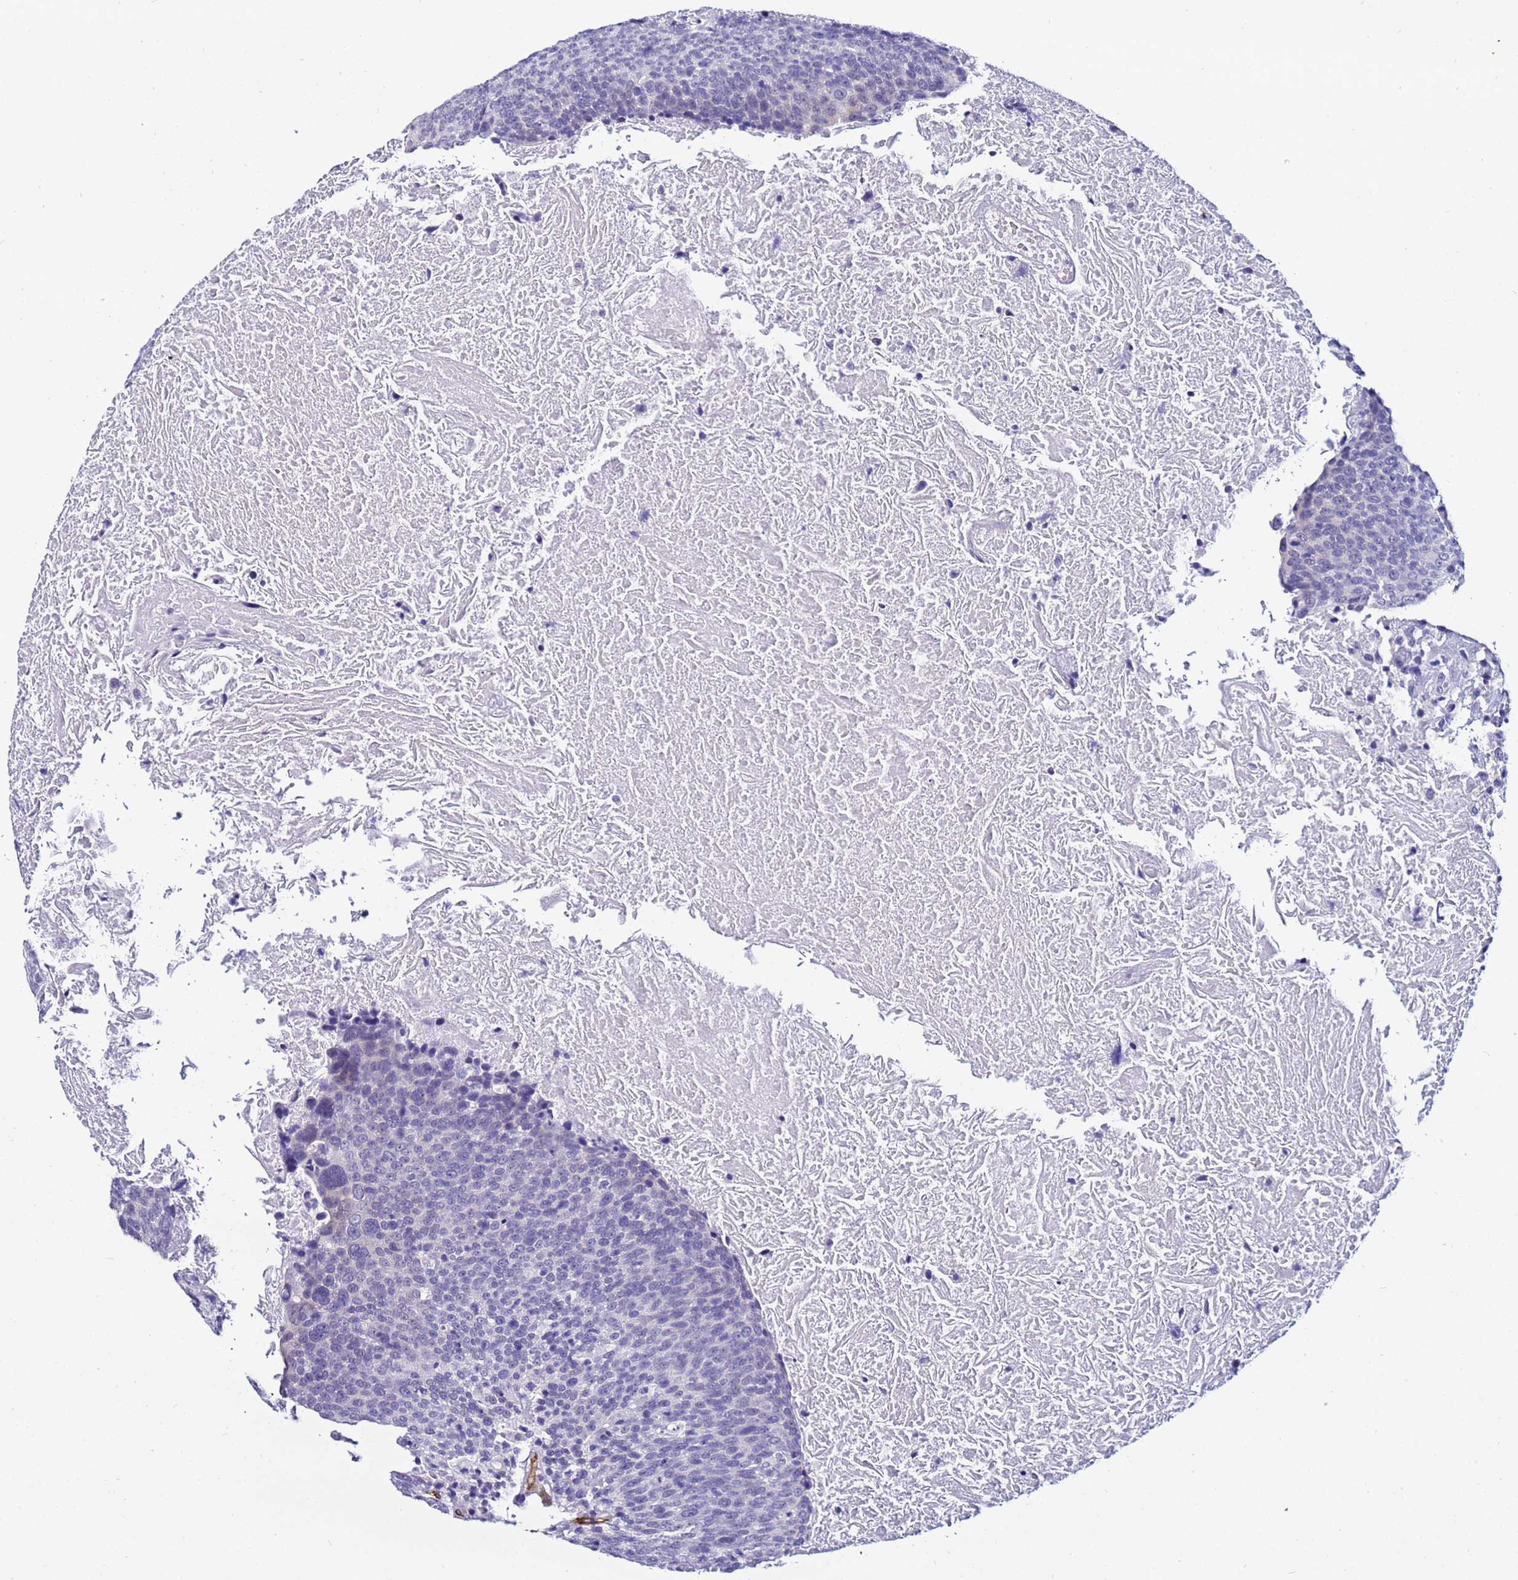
{"staining": {"intensity": "negative", "quantity": "none", "location": "none"}, "tissue": "head and neck cancer", "cell_type": "Tumor cells", "image_type": "cancer", "snomed": [{"axis": "morphology", "description": "Squamous cell carcinoma, NOS"}, {"axis": "morphology", "description": "Squamous cell carcinoma, metastatic, NOS"}, {"axis": "topography", "description": "Lymph node"}, {"axis": "topography", "description": "Head-Neck"}], "caption": "The micrograph exhibits no significant positivity in tumor cells of head and neck squamous cell carcinoma.", "gene": "DEFB104A", "patient": {"sex": "male", "age": 62}}